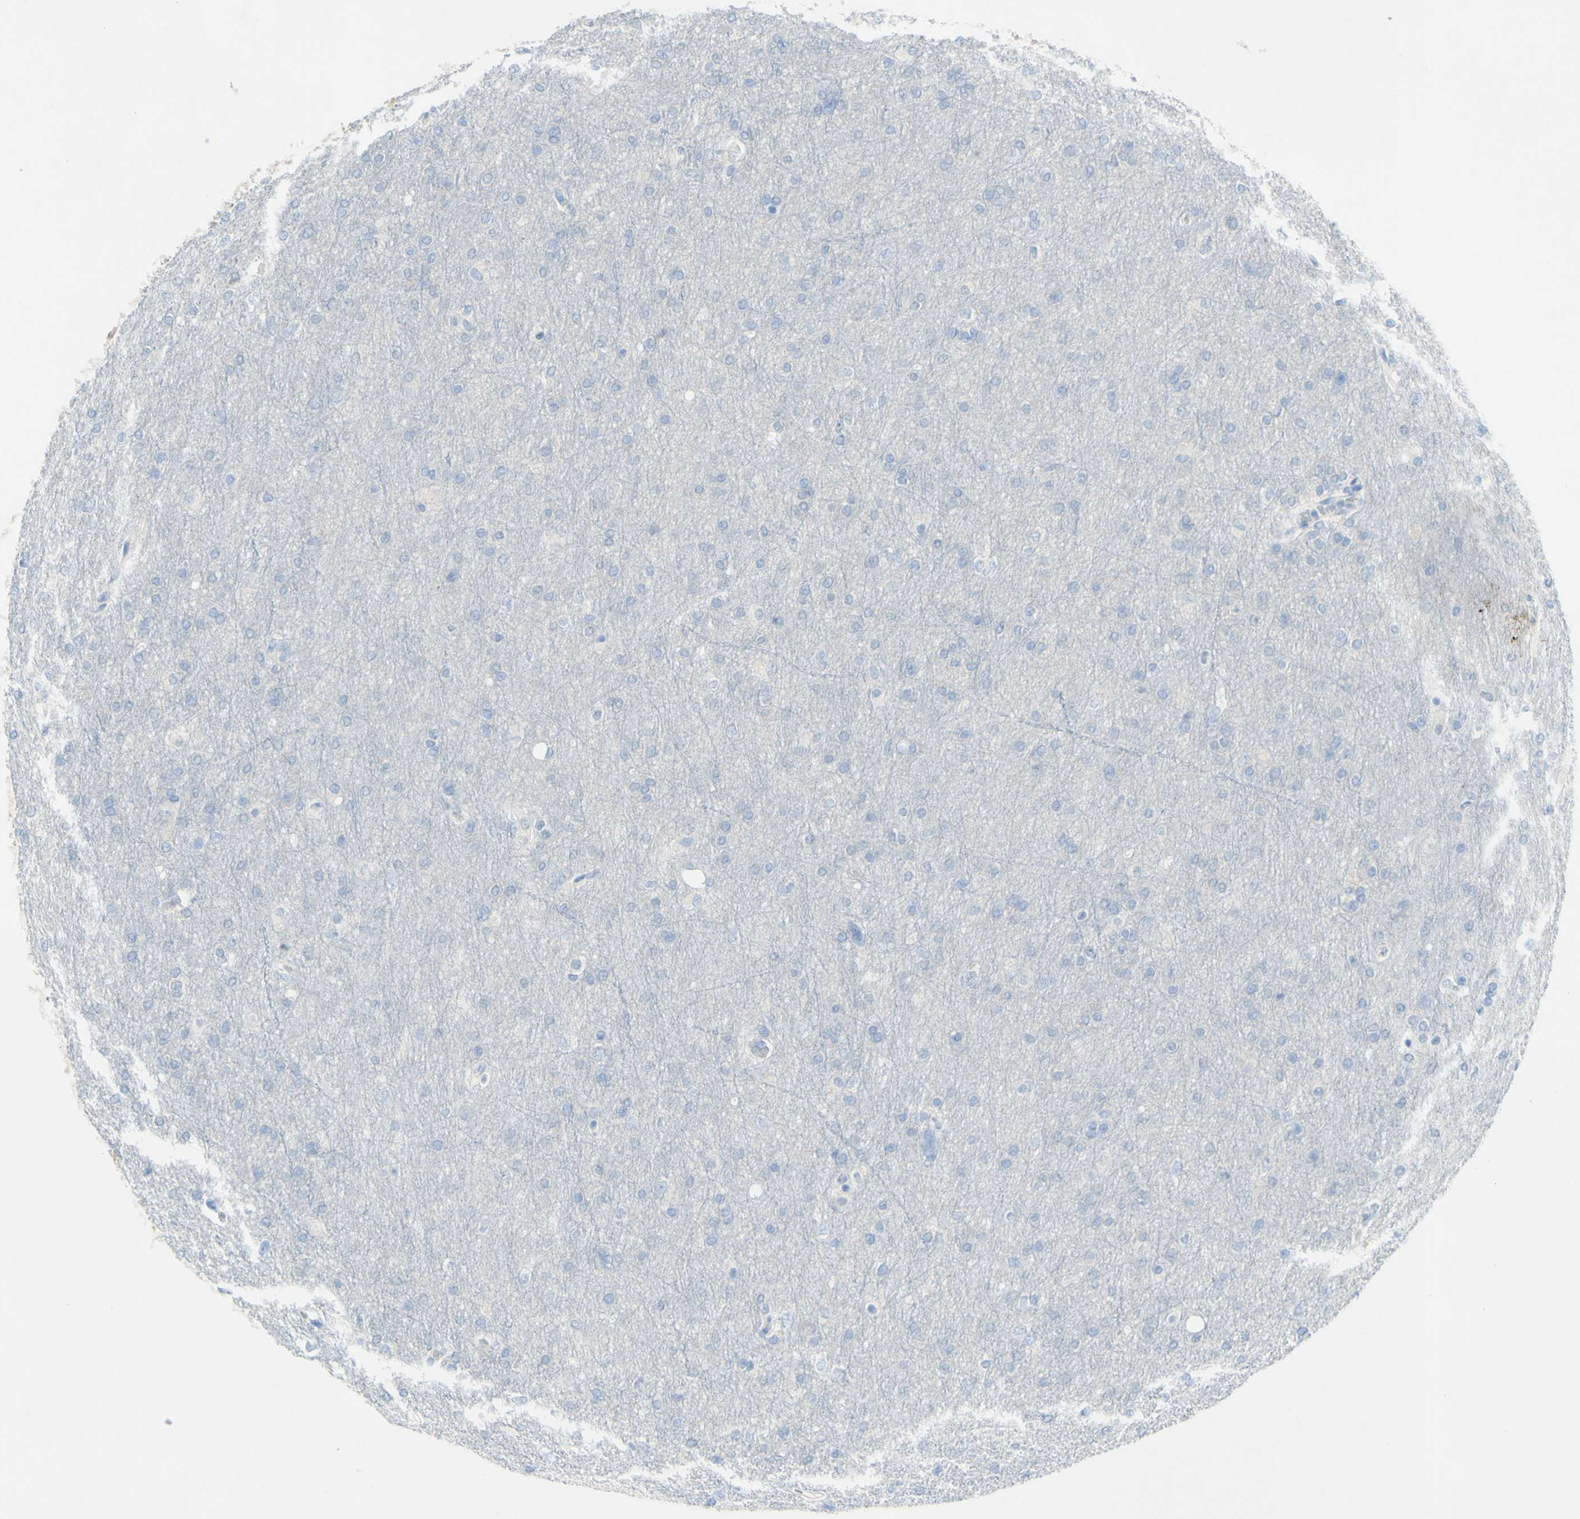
{"staining": {"intensity": "negative", "quantity": "none", "location": "none"}, "tissue": "glioma", "cell_type": "Tumor cells", "image_type": "cancer", "snomed": [{"axis": "morphology", "description": "Glioma, malignant, High grade"}, {"axis": "topography", "description": "Cerebral cortex"}], "caption": "Tumor cells are negative for protein expression in human glioma.", "gene": "GDF15", "patient": {"sex": "female", "age": 36}}